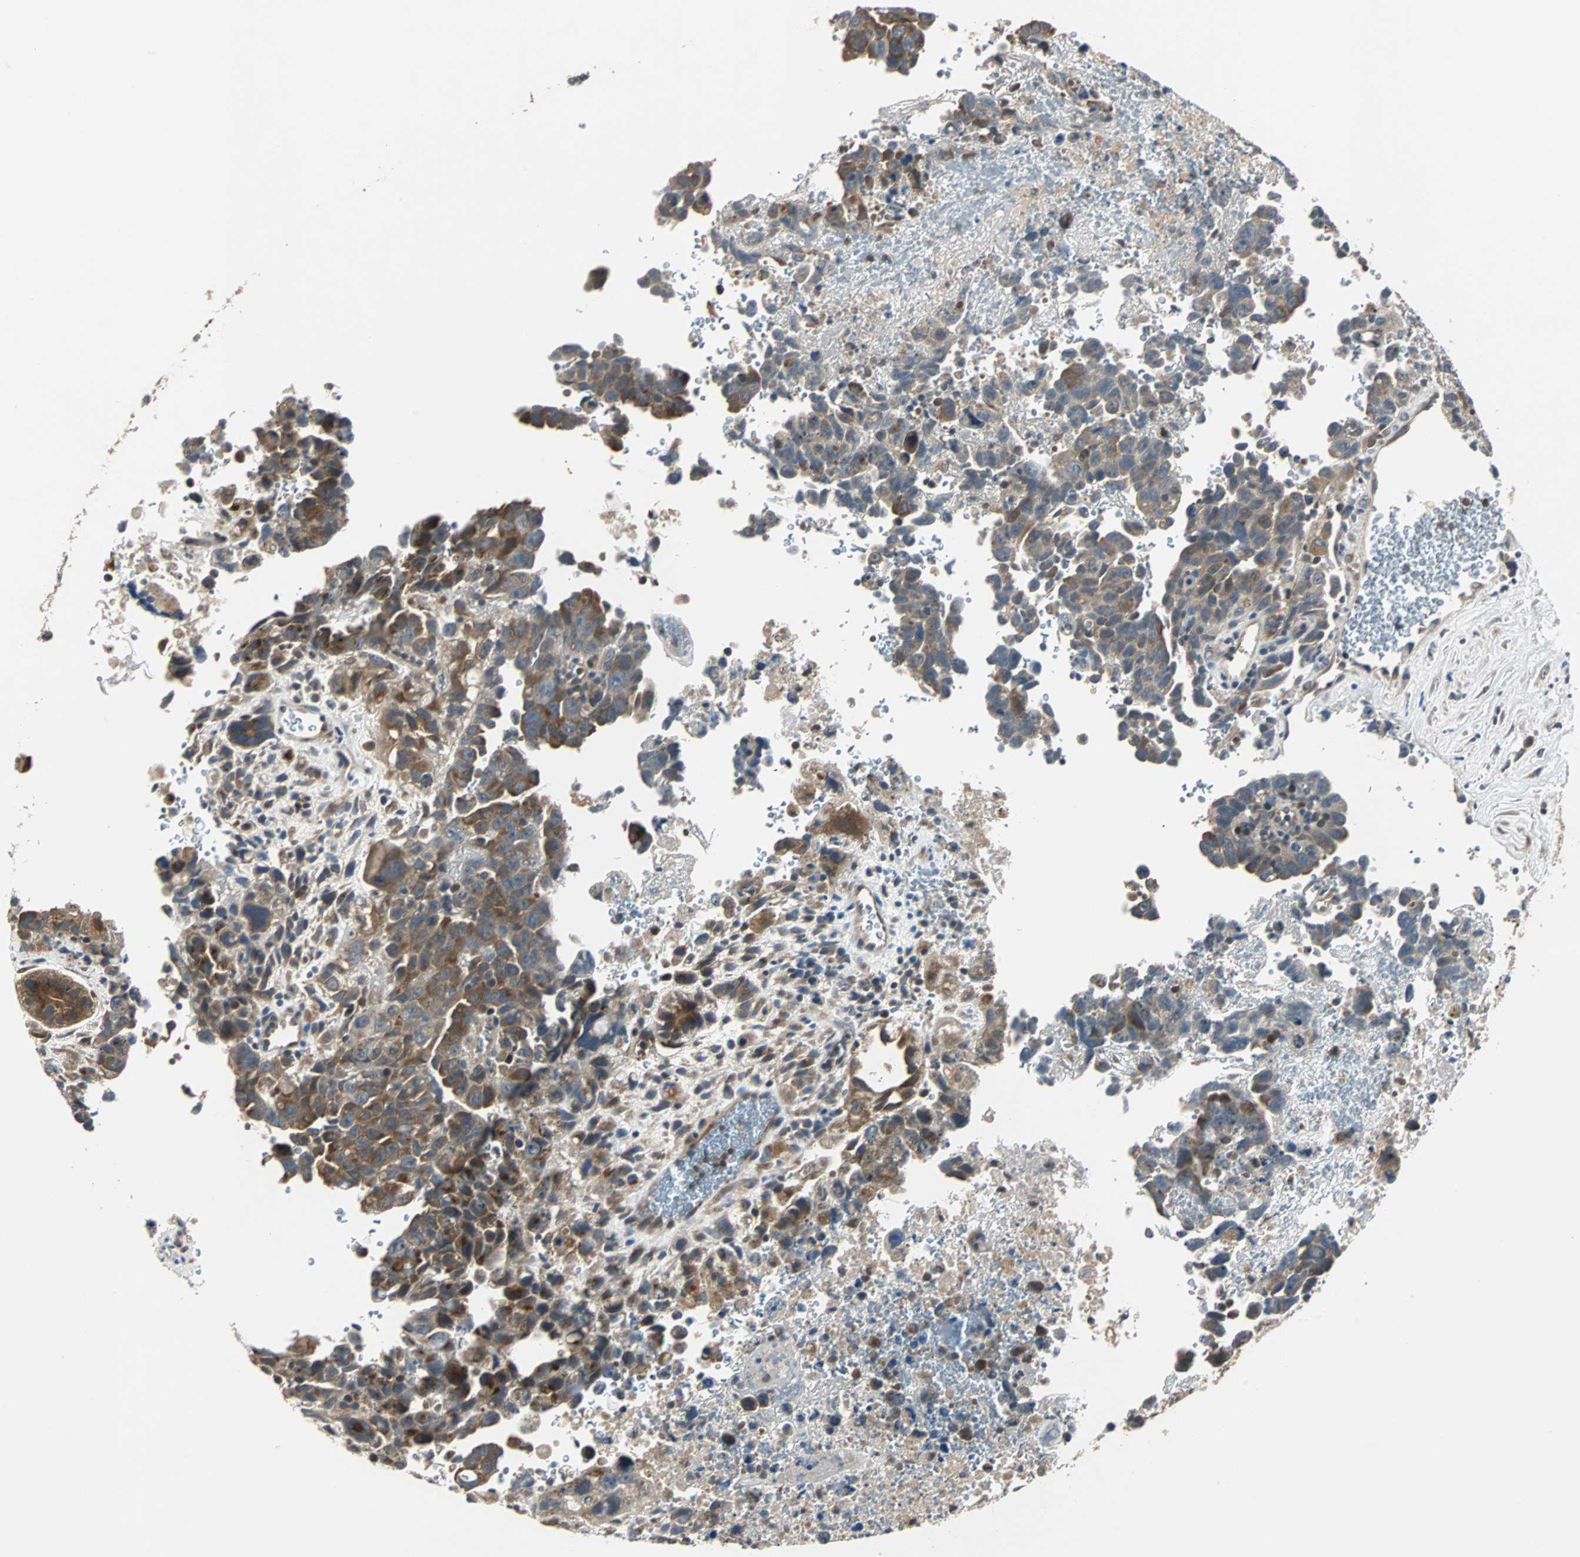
{"staining": {"intensity": "moderate", "quantity": ">75%", "location": "cytoplasmic/membranous"}, "tissue": "testis cancer", "cell_type": "Tumor cells", "image_type": "cancer", "snomed": [{"axis": "morphology", "description": "Carcinoma, Embryonal, NOS"}, {"axis": "topography", "description": "Testis"}], "caption": "This photomicrograph reveals immunohistochemistry (IHC) staining of testis cancer, with medium moderate cytoplasmic/membranous expression in approximately >75% of tumor cells.", "gene": "ARF1", "patient": {"sex": "male", "age": 28}}